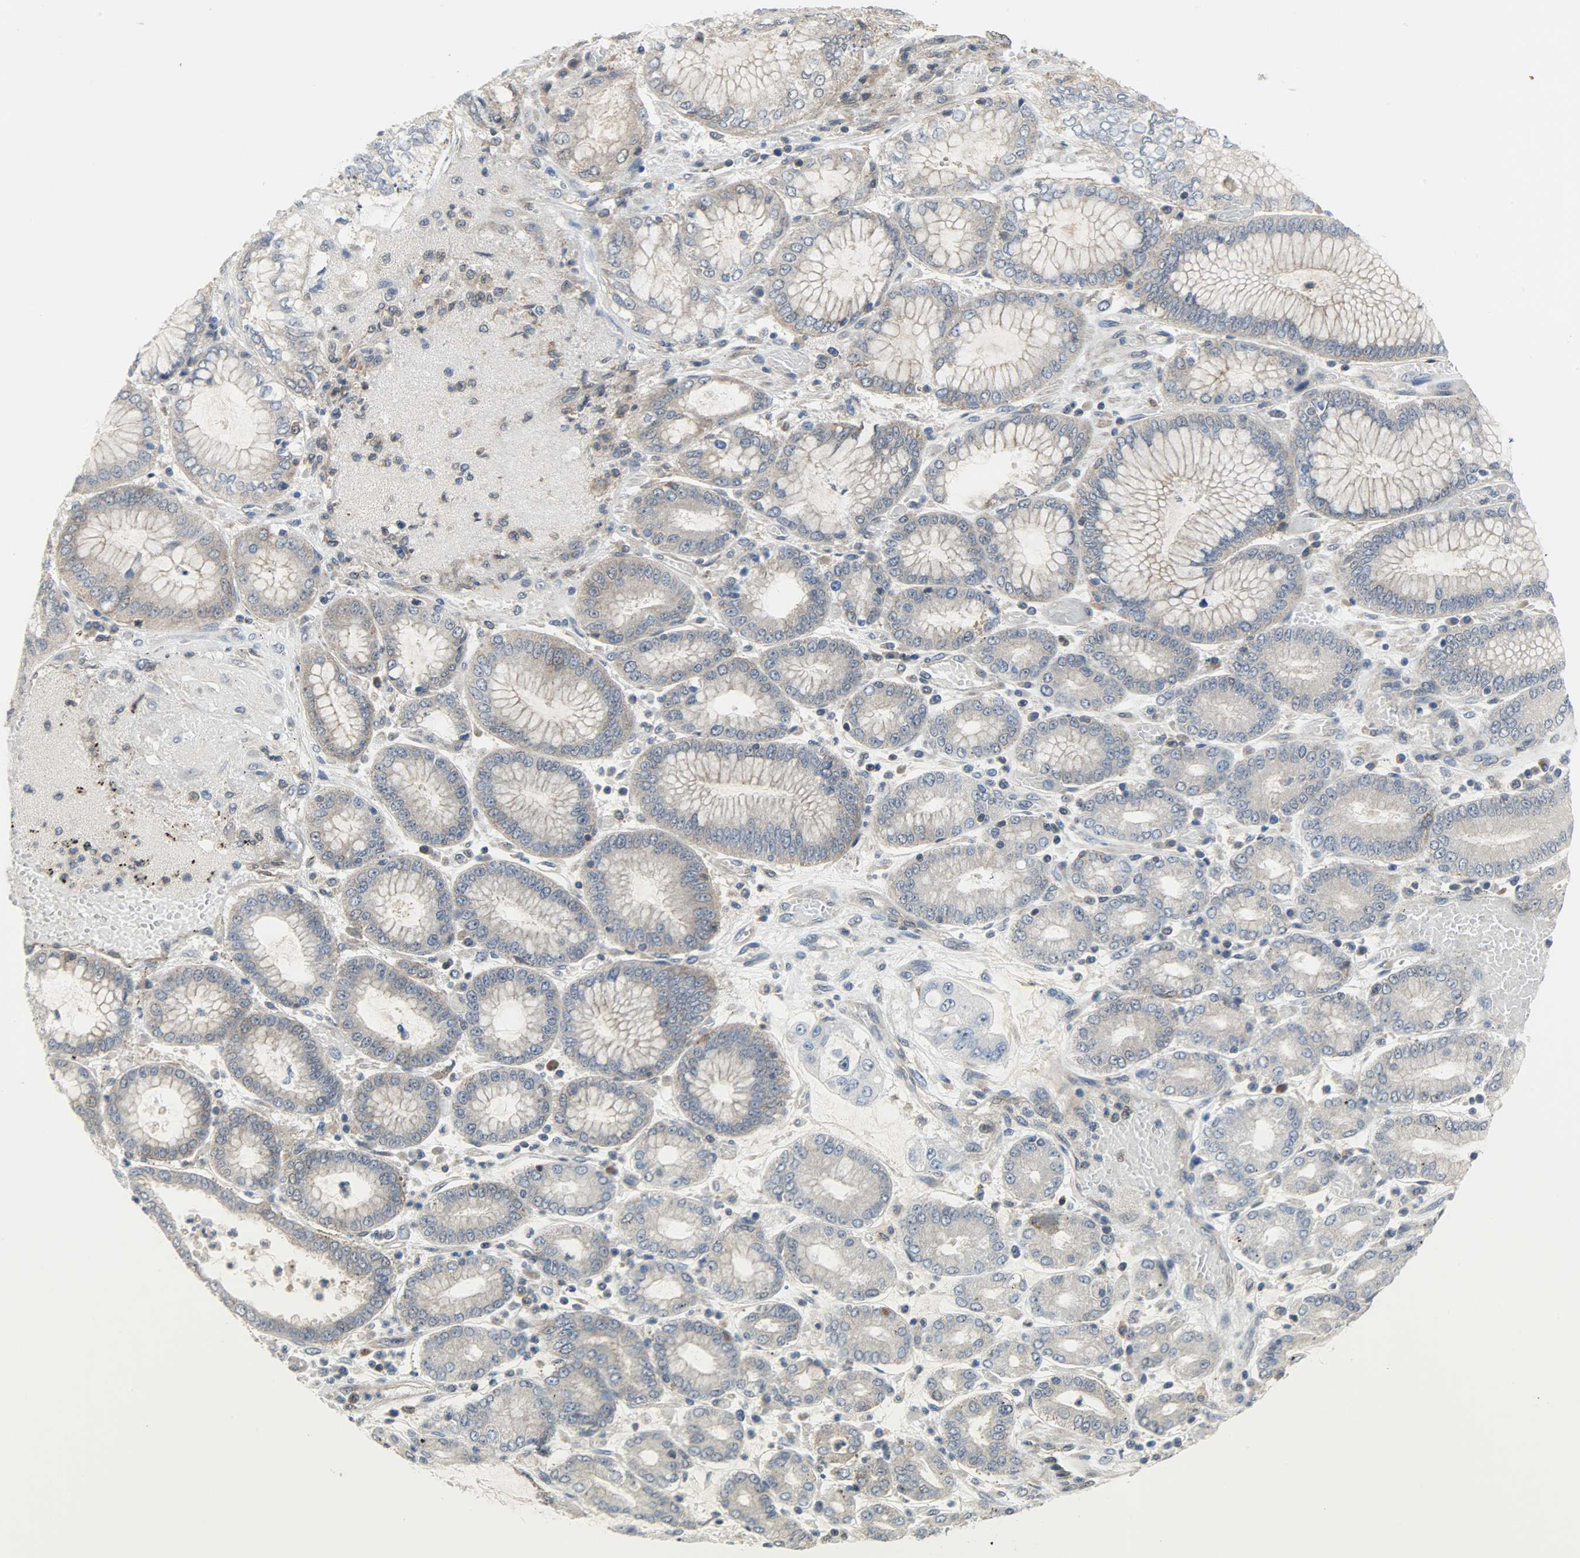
{"staining": {"intensity": "moderate", "quantity": ">75%", "location": "cytoplasmic/membranous"}, "tissue": "stomach cancer", "cell_type": "Tumor cells", "image_type": "cancer", "snomed": [{"axis": "morphology", "description": "Normal tissue, NOS"}, {"axis": "morphology", "description": "Adenocarcinoma, NOS"}, {"axis": "topography", "description": "Stomach, upper"}, {"axis": "topography", "description": "Stomach"}], "caption": "Stomach adenocarcinoma tissue reveals moderate cytoplasmic/membranous expression in approximately >75% of tumor cells, visualized by immunohistochemistry.", "gene": "TRIM21", "patient": {"sex": "male", "age": 76}}